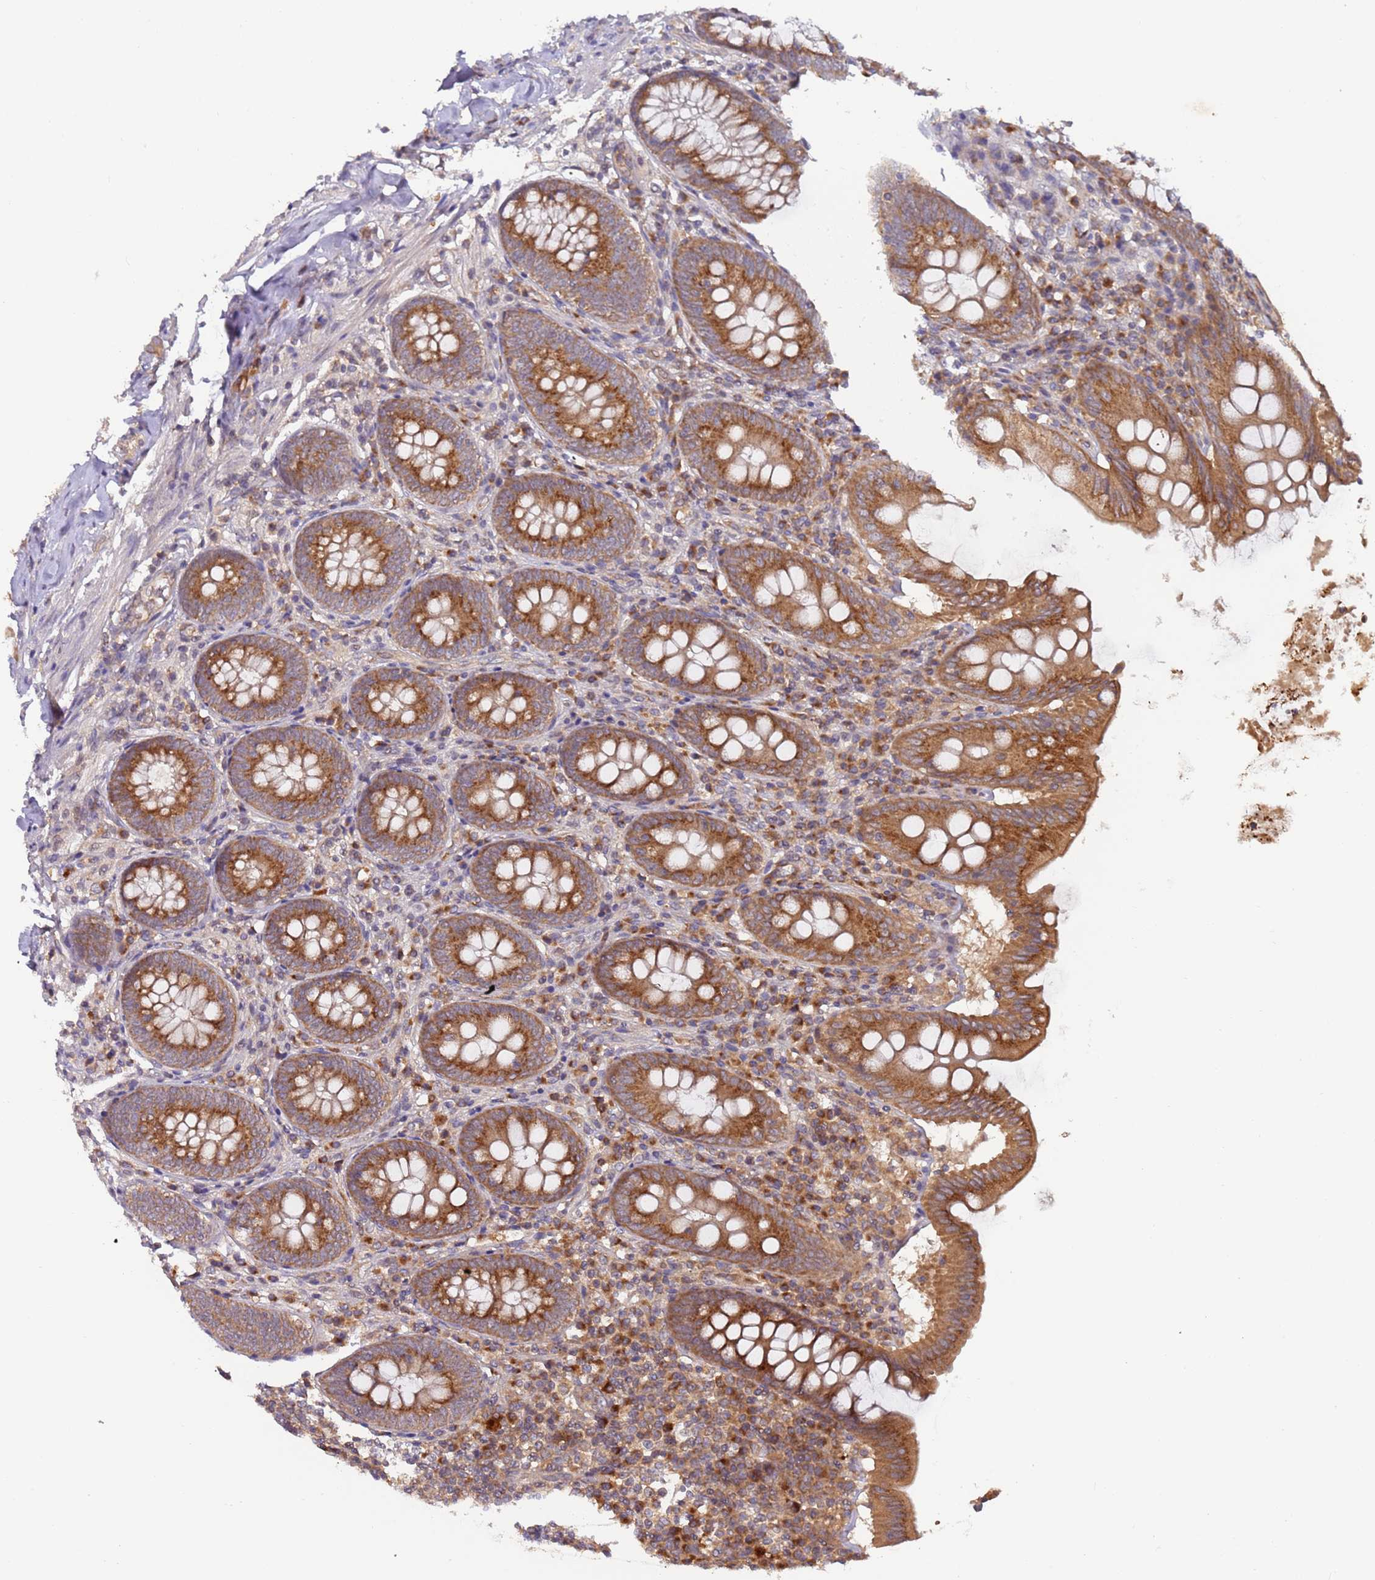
{"staining": {"intensity": "moderate", "quantity": ">75%", "location": "cytoplasmic/membranous"}, "tissue": "appendix", "cell_type": "Glandular cells", "image_type": "normal", "snomed": [{"axis": "morphology", "description": "Normal tissue, NOS"}, {"axis": "topography", "description": "Appendix"}], "caption": "Immunohistochemistry image of benign appendix stained for a protein (brown), which shows medium levels of moderate cytoplasmic/membranous expression in approximately >75% of glandular cells.", "gene": "OR5A2", "patient": {"sex": "female", "age": 54}}